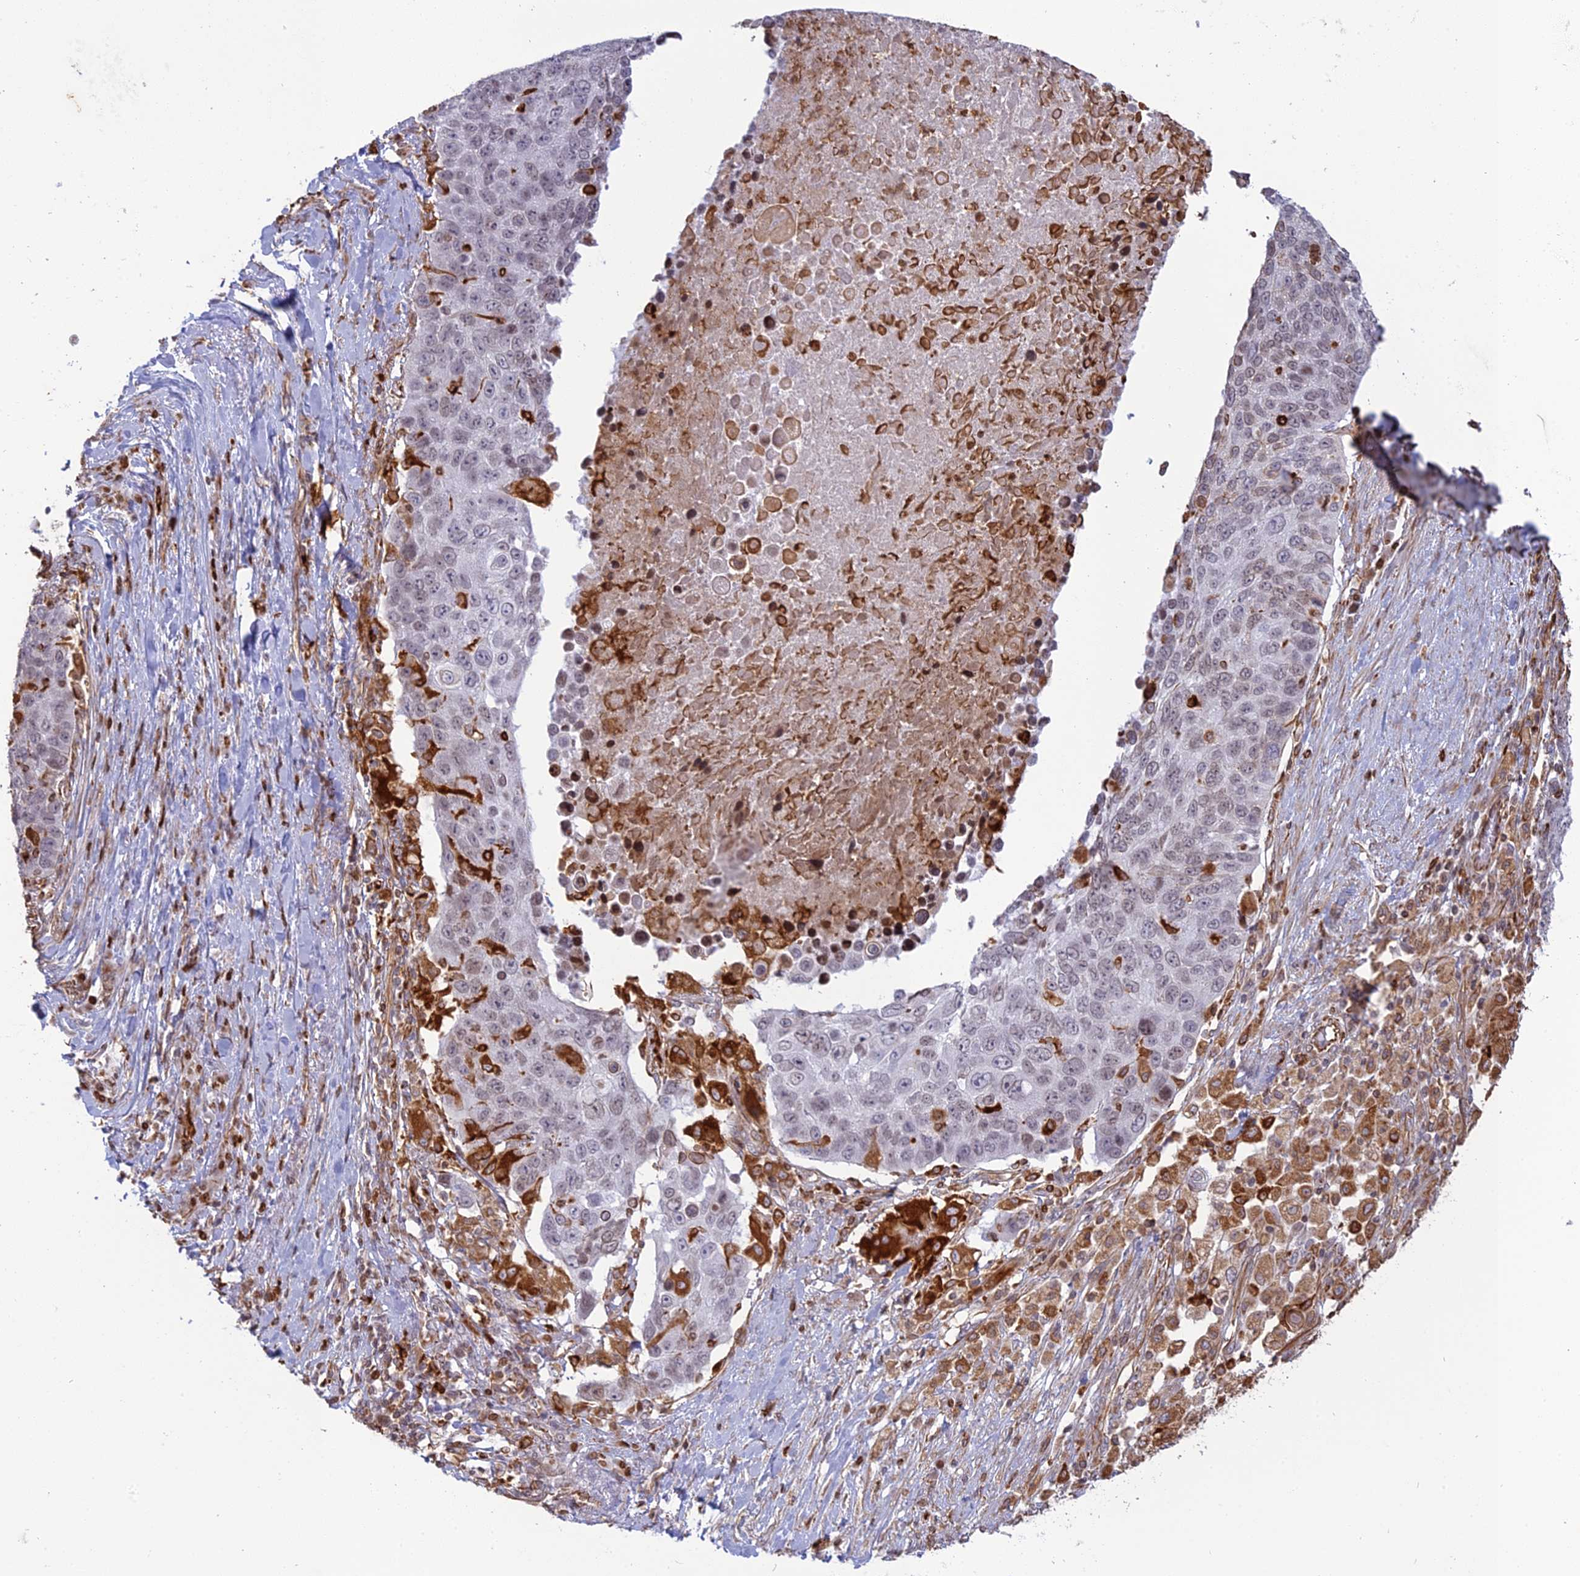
{"staining": {"intensity": "negative", "quantity": "none", "location": "none"}, "tissue": "lung cancer", "cell_type": "Tumor cells", "image_type": "cancer", "snomed": [{"axis": "morphology", "description": "Normal tissue, NOS"}, {"axis": "morphology", "description": "Squamous cell carcinoma, NOS"}, {"axis": "topography", "description": "Lymph node"}, {"axis": "topography", "description": "Lung"}], "caption": "DAB immunohistochemical staining of lung squamous cell carcinoma reveals no significant positivity in tumor cells.", "gene": "APOBR", "patient": {"sex": "male", "age": 66}}